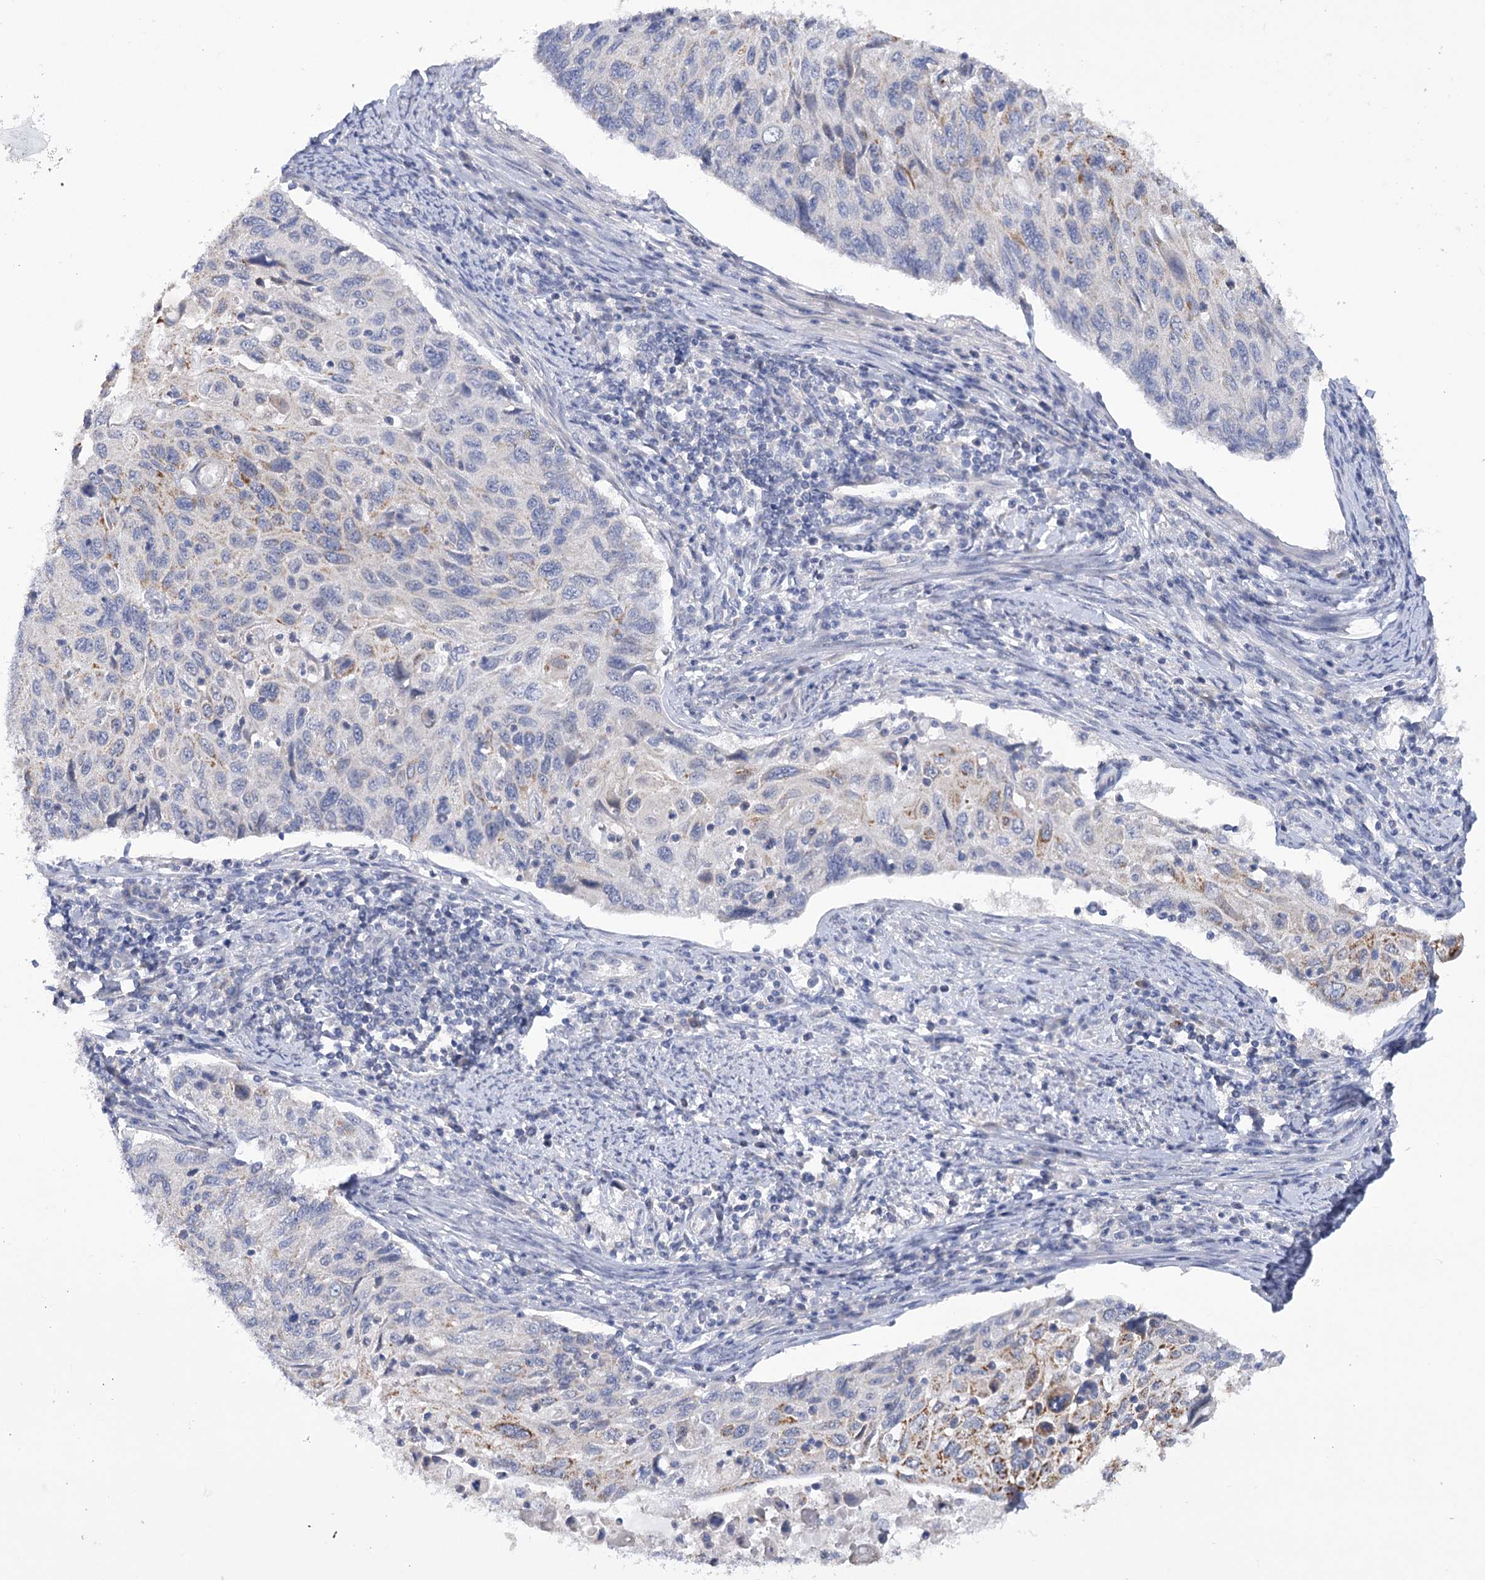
{"staining": {"intensity": "moderate", "quantity": "<25%", "location": "cytoplasmic/membranous"}, "tissue": "cervical cancer", "cell_type": "Tumor cells", "image_type": "cancer", "snomed": [{"axis": "morphology", "description": "Squamous cell carcinoma, NOS"}, {"axis": "topography", "description": "Cervix"}], "caption": "High-magnification brightfield microscopy of cervical cancer stained with DAB (3,3'-diaminobenzidine) (brown) and counterstained with hematoxylin (blue). tumor cells exhibit moderate cytoplasmic/membranous positivity is present in about<25% of cells.", "gene": "DCUN1D1", "patient": {"sex": "female", "age": 70}}